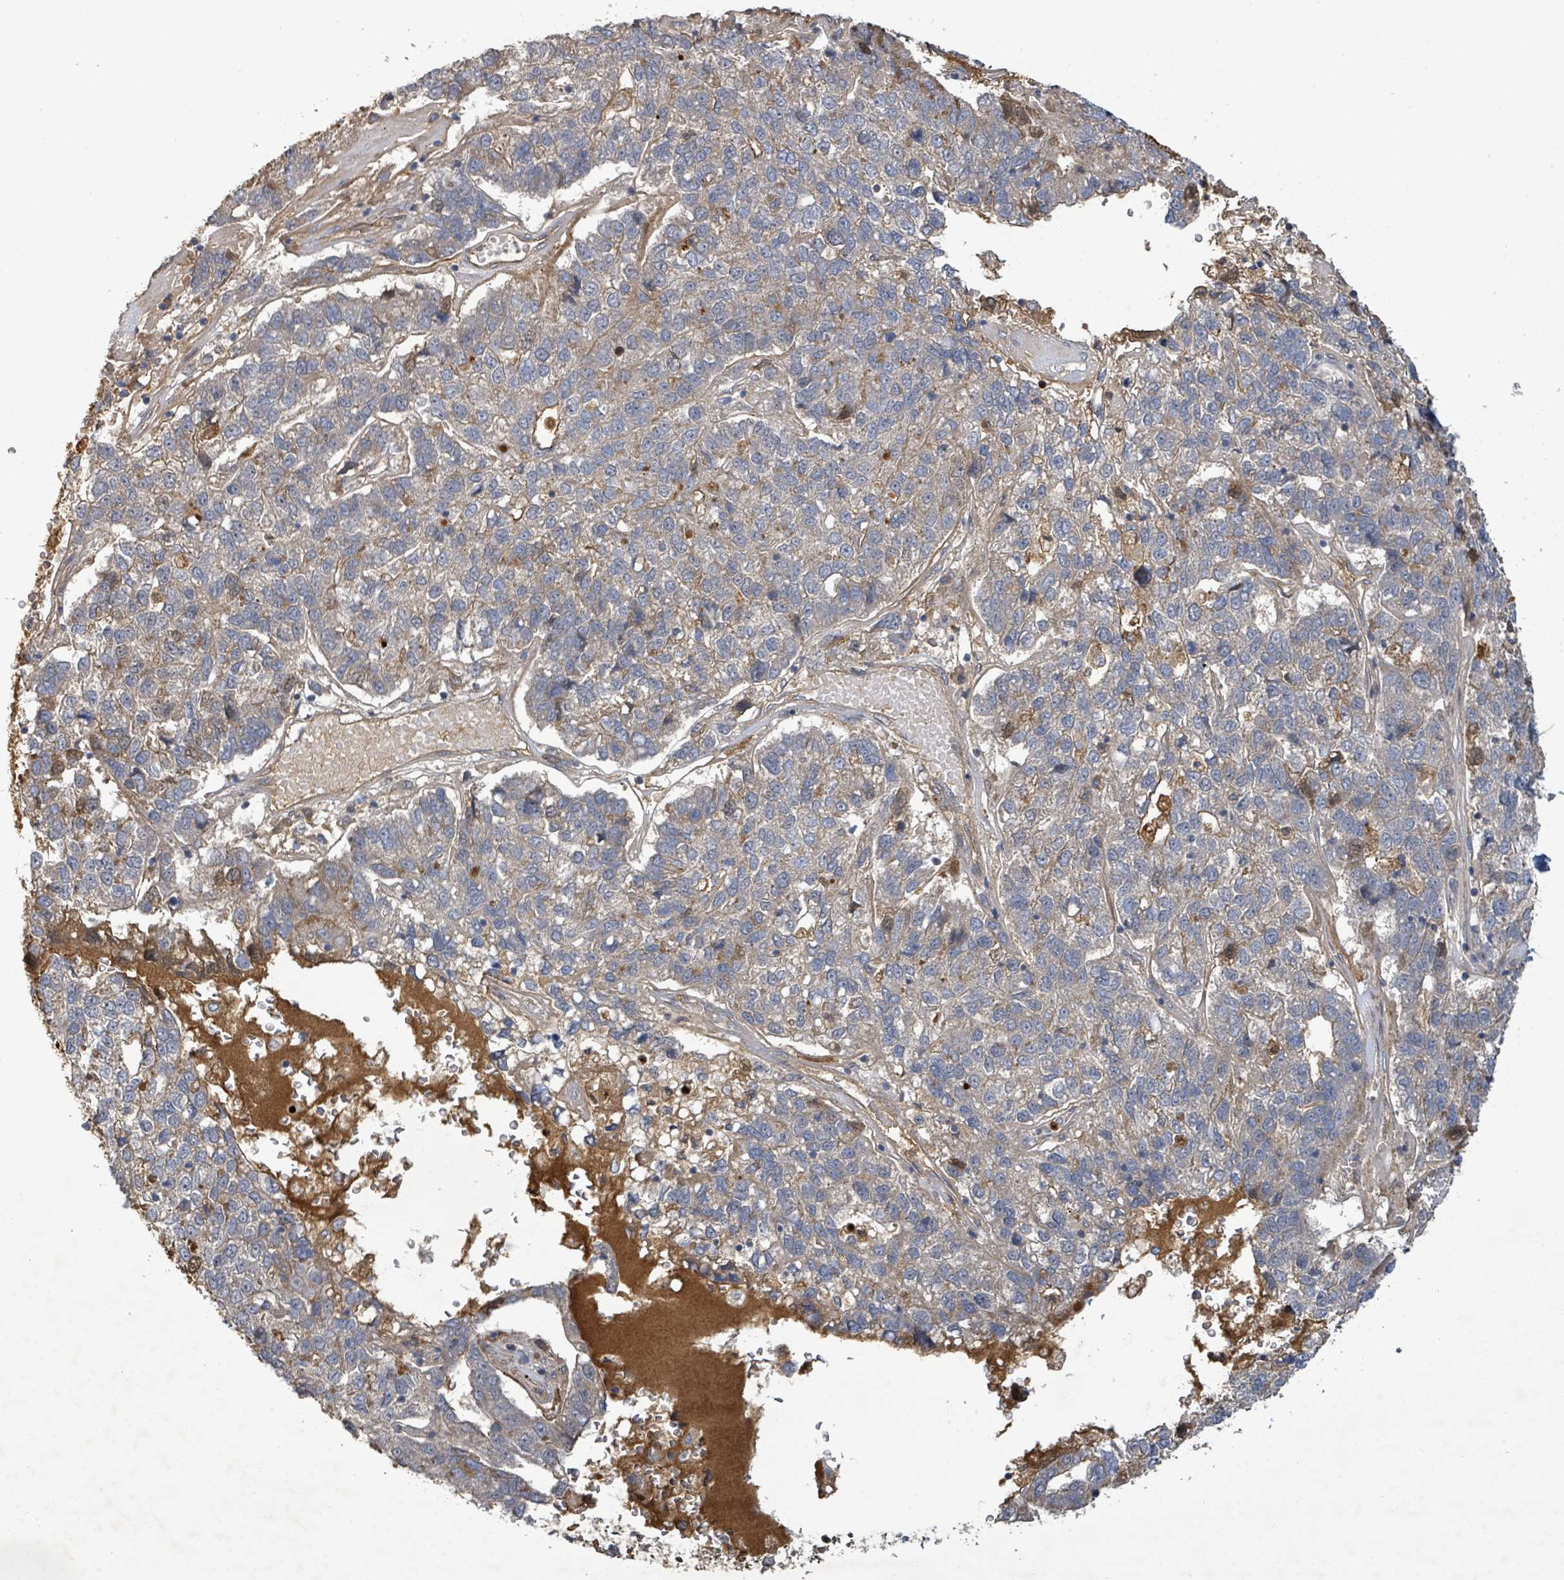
{"staining": {"intensity": "weak", "quantity": "25%-75%", "location": "cytoplasmic/membranous"}, "tissue": "pancreatic cancer", "cell_type": "Tumor cells", "image_type": "cancer", "snomed": [{"axis": "morphology", "description": "Adenocarcinoma, NOS"}, {"axis": "topography", "description": "Pancreas"}], "caption": "Immunohistochemical staining of pancreatic cancer (adenocarcinoma) demonstrates low levels of weak cytoplasmic/membranous positivity in about 25%-75% of tumor cells.", "gene": "STARD4", "patient": {"sex": "female", "age": 61}}